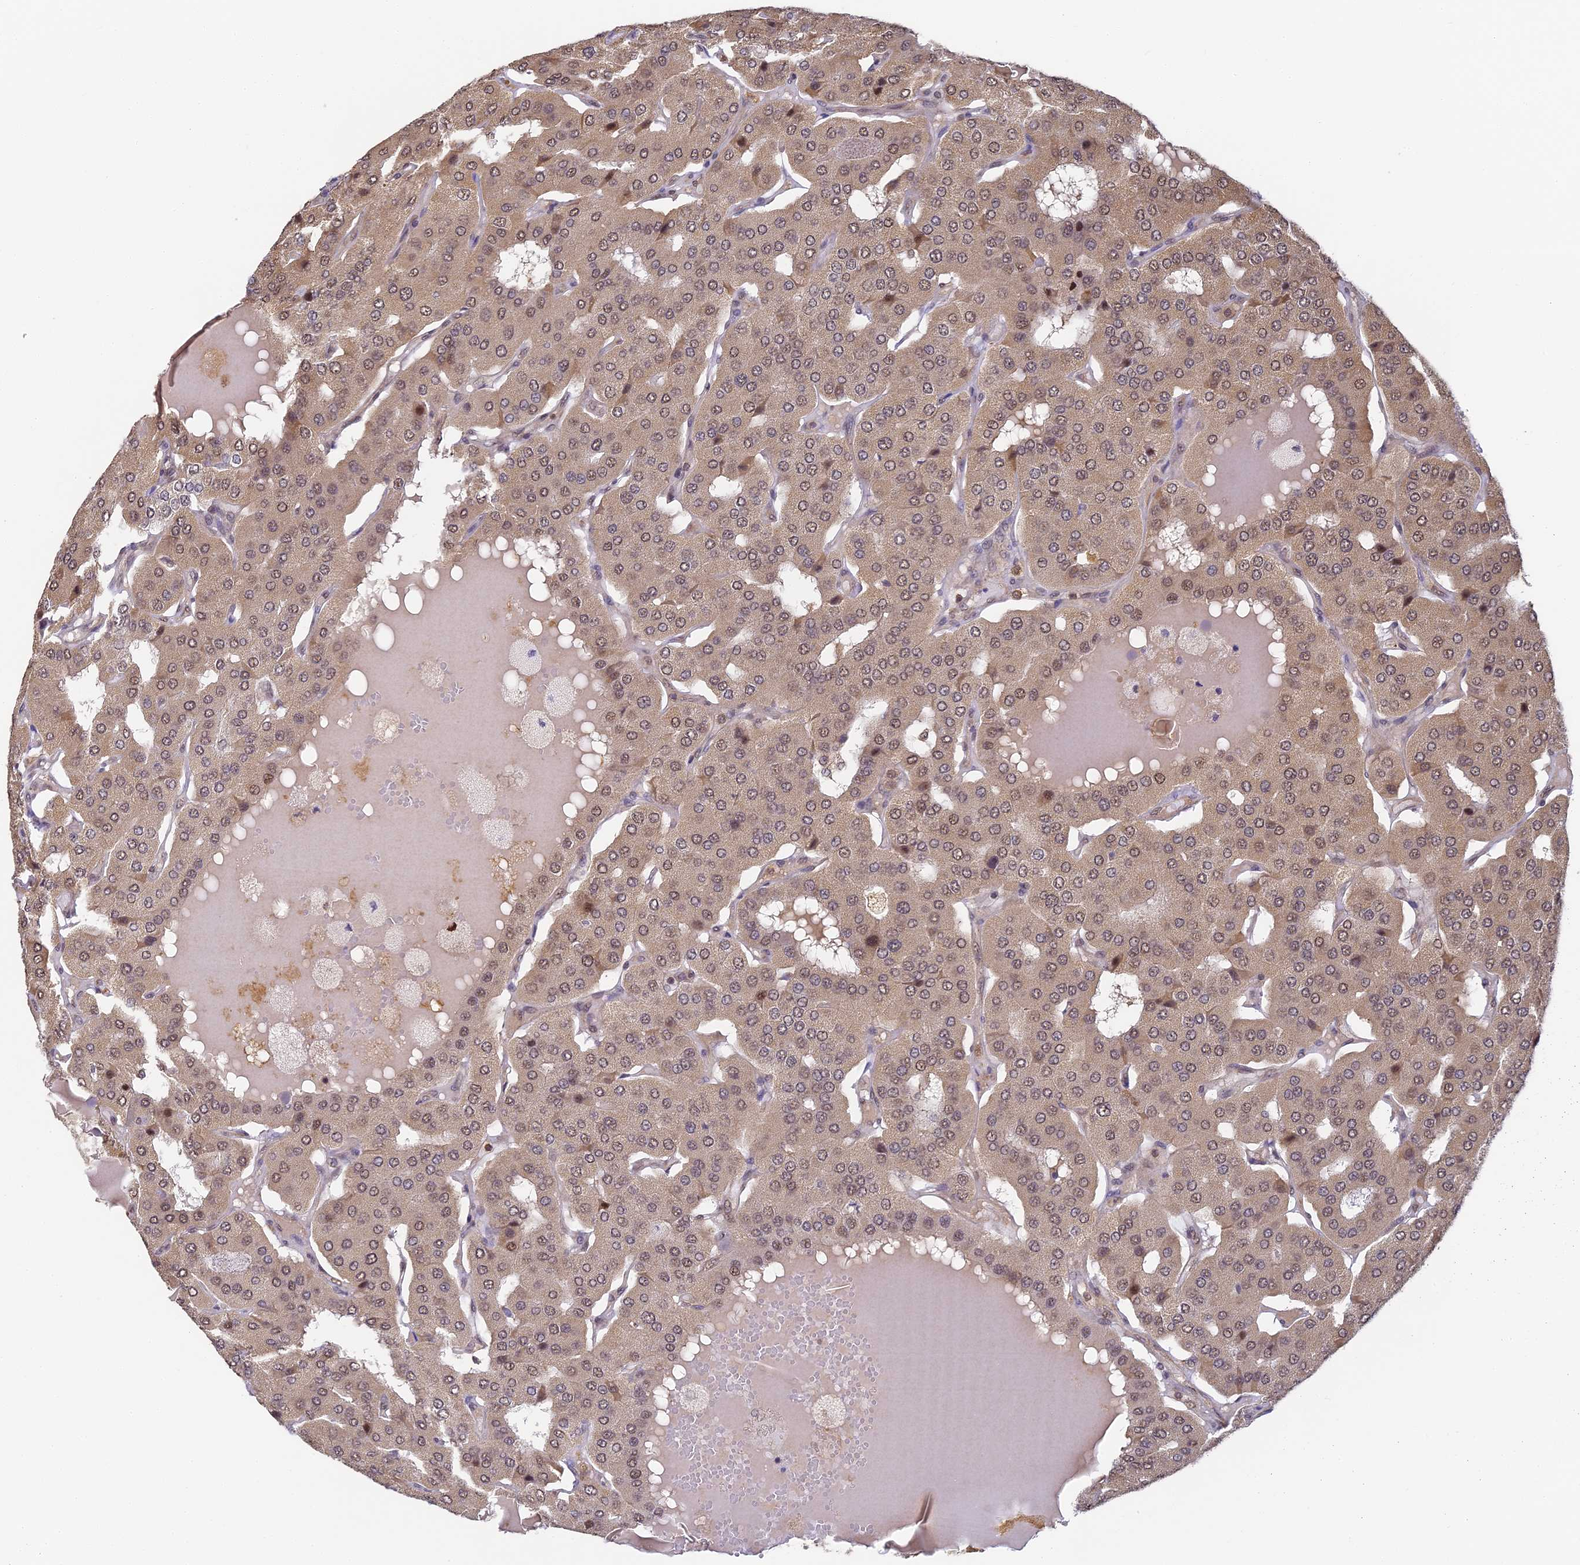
{"staining": {"intensity": "weak", "quantity": ">75%", "location": "cytoplasmic/membranous,nuclear"}, "tissue": "parathyroid gland", "cell_type": "Glandular cells", "image_type": "normal", "snomed": [{"axis": "morphology", "description": "Normal tissue, NOS"}, {"axis": "morphology", "description": "Adenoma, NOS"}, {"axis": "topography", "description": "Parathyroid gland"}], "caption": "Immunohistochemical staining of unremarkable human parathyroid gland reveals low levels of weak cytoplasmic/membranous,nuclear expression in about >75% of glandular cells.", "gene": "ENSG00000268870", "patient": {"sex": "female", "age": 86}}